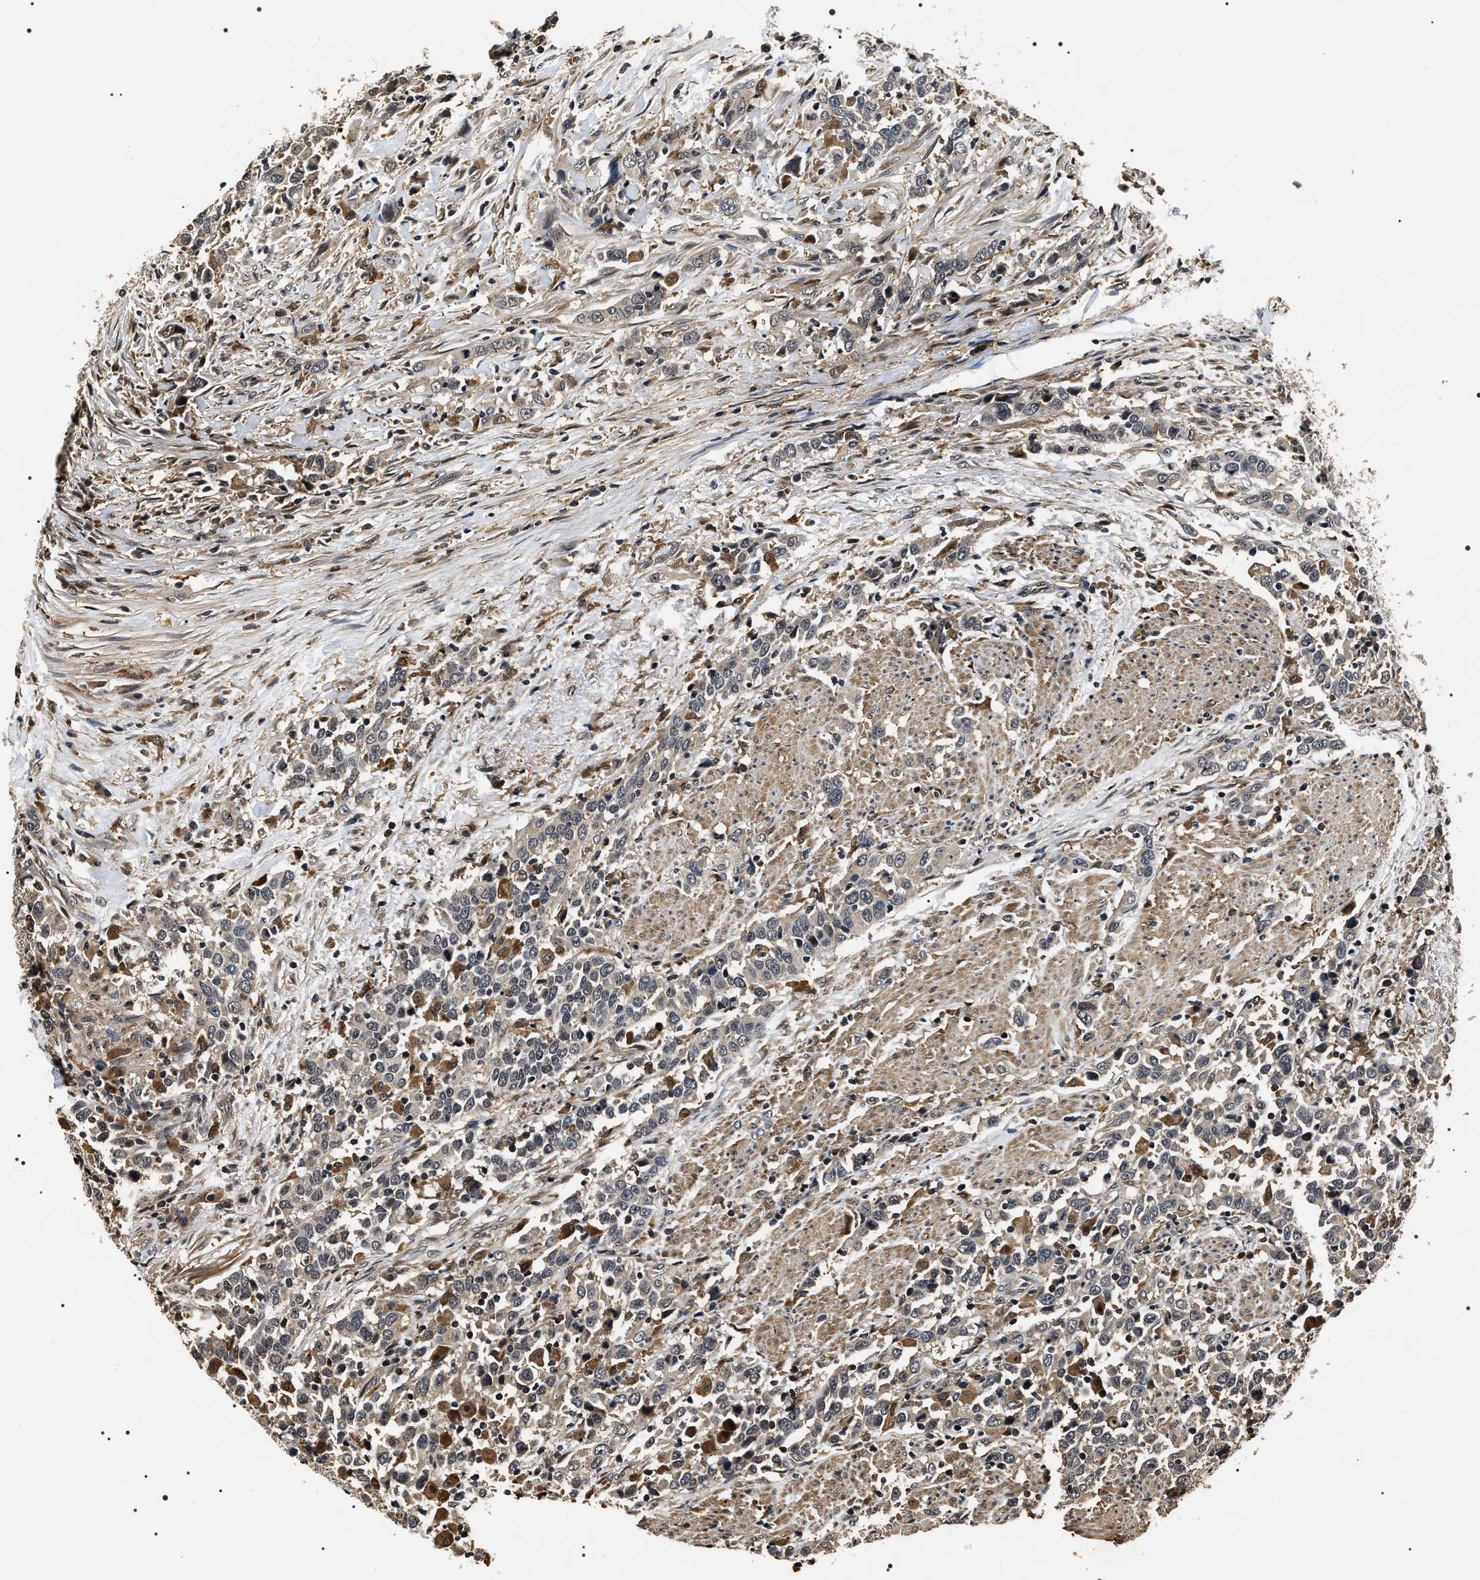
{"staining": {"intensity": "weak", "quantity": "<25%", "location": "cytoplasmic/membranous"}, "tissue": "urothelial cancer", "cell_type": "Tumor cells", "image_type": "cancer", "snomed": [{"axis": "morphology", "description": "Urothelial carcinoma, High grade"}, {"axis": "topography", "description": "Urinary bladder"}], "caption": "Immunohistochemical staining of urothelial cancer shows no significant positivity in tumor cells.", "gene": "ARHGAP22", "patient": {"sex": "male", "age": 61}}